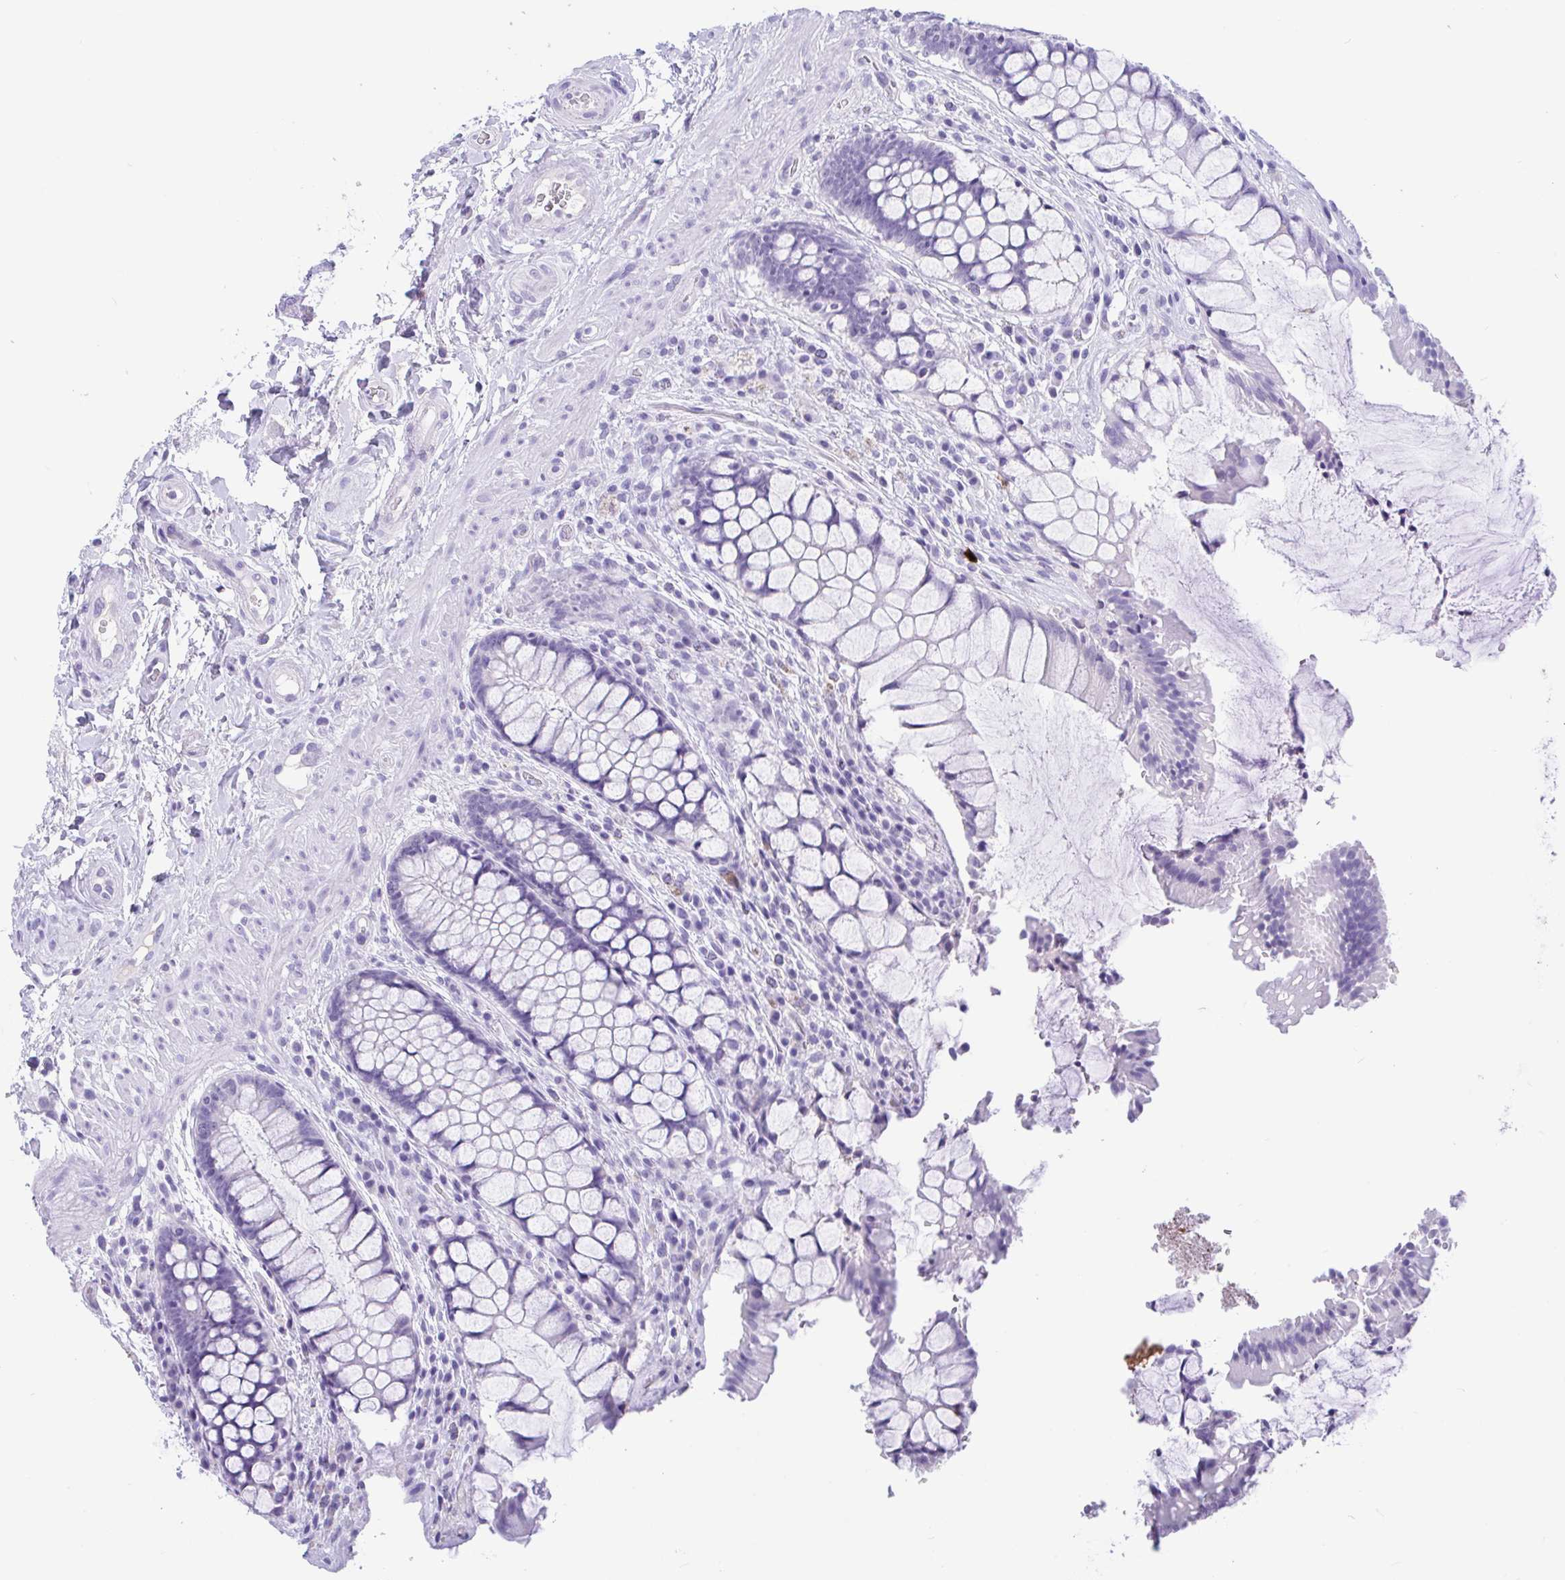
{"staining": {"intensity": "negative", "quantity": "none", "location": "none"}, "tissue": "rectum", "cell_type": "Glandular cells", "image_type": "normal", "snomed": [{"axis": "morphology", "description": "Normal tissue, NOS"}, {"axis": "topography", "description": "Rectum"}], "caption": "Immunohistochemistry (IHC) of normal human rectum exhibits no expression in glandular cells. (Stains: DAB (3,3'-diaminobenzidine) immunohistochemistry (IHC) with hematoxylin counter stain, Microscopy: brightfield microscopy at high magnification).", "gene": "ZNF319", "patient": {"sex": "female", "age": 58}}